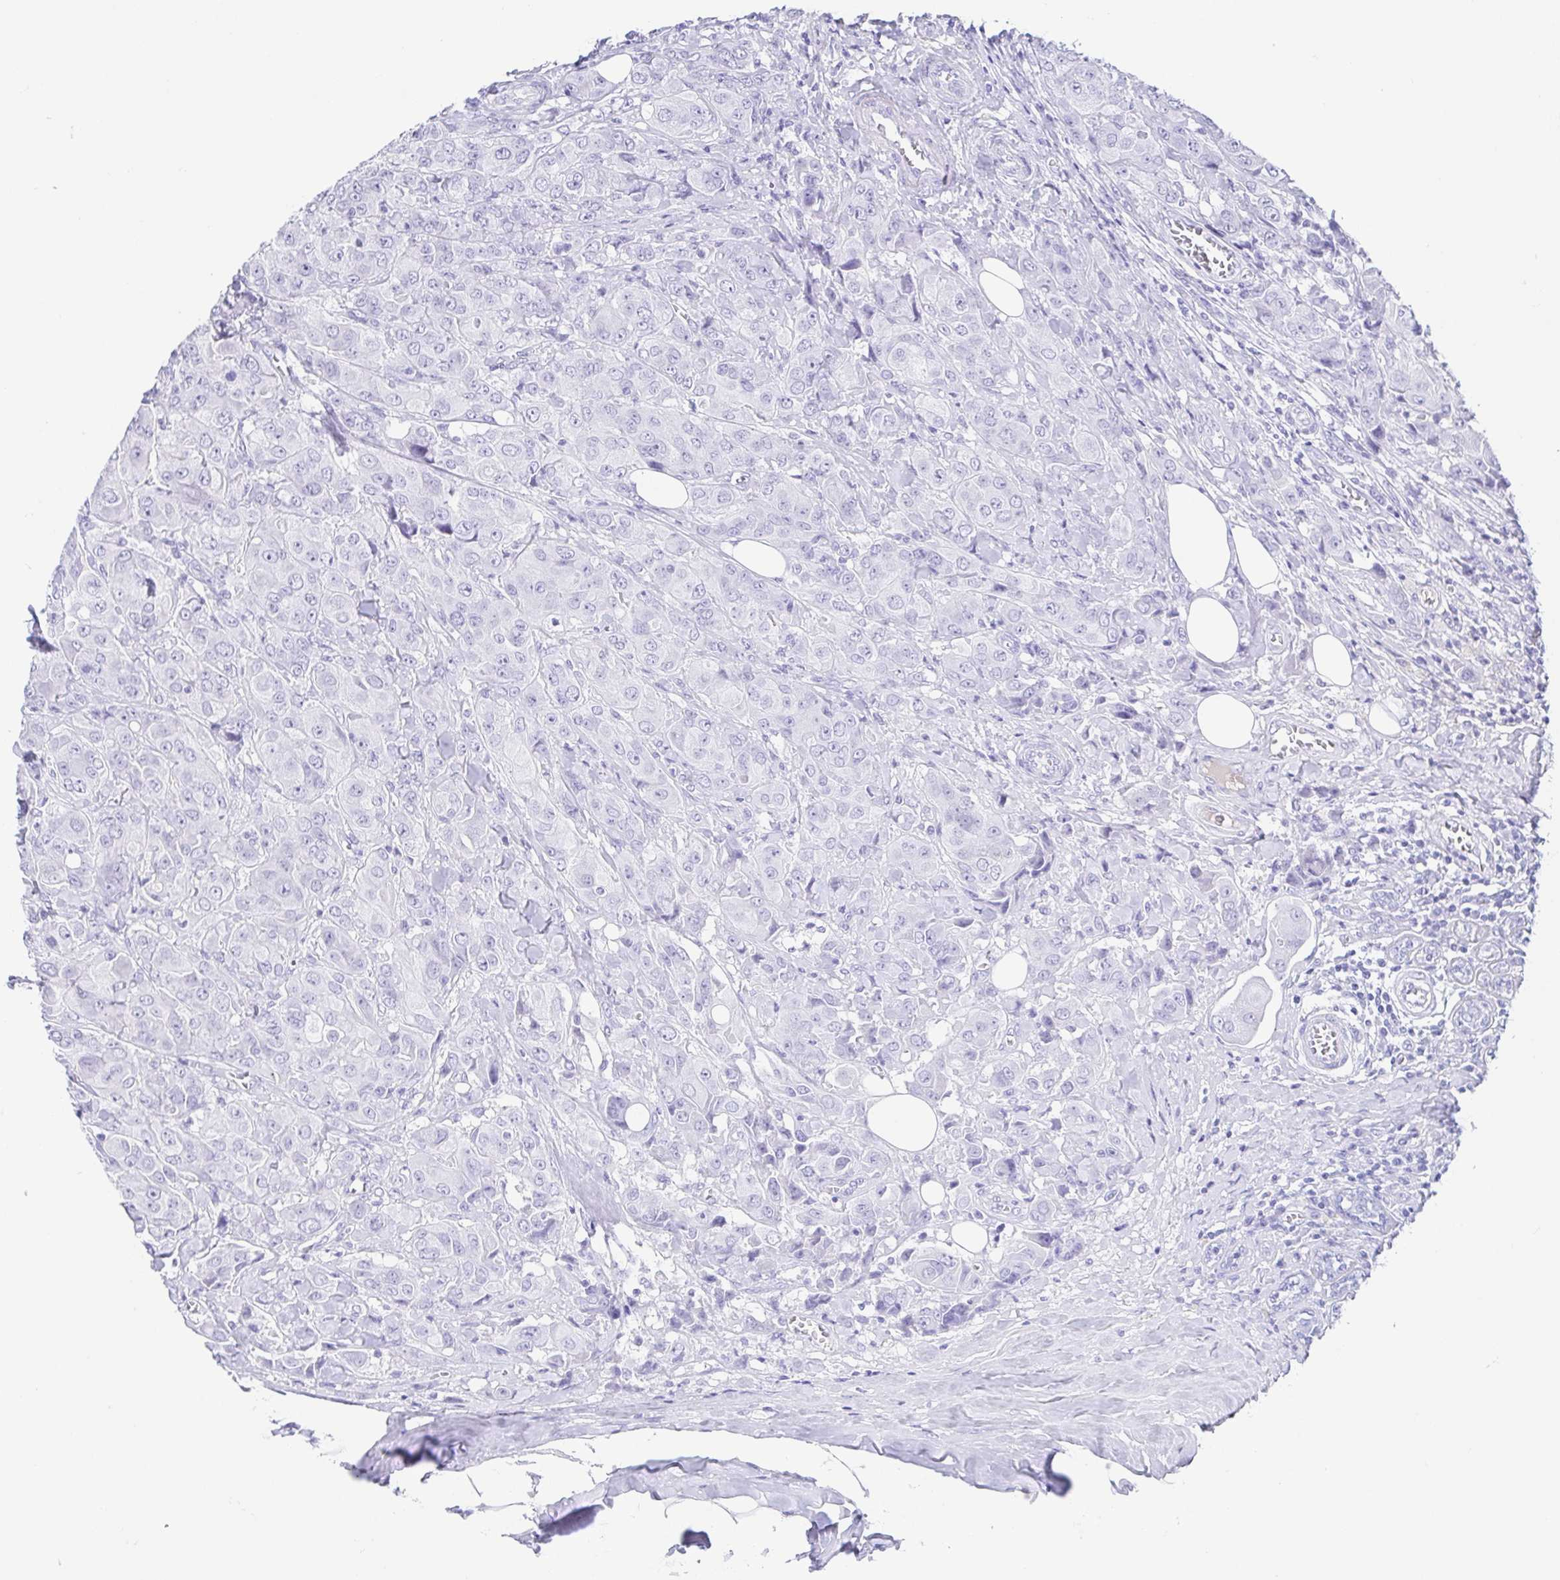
{"staining": {"intensity": "negative", "quantity": "none", "location": "none"}, "tissue": "breast cancer", "cell_type": "Tumor cells", "image_type": "cancer", "snomed": [{"axis": "morphology", "description": "Normal tissue, NOS"}, {"axis": "morphology", "description": "Duct carcinoma"}, {"axis": "topography", "description": "Breast"}], "caption": "A micrograph of human invasive ductal carcinoma (breast) is negative for staining in tumor cells. The staining is performed using DAB (3,3'-diaminobenzidine) brown chromogen with nuclei counter-stained in using hematoxylin.", "gene": "GKN1", "patient": {"sex": "female", "age": 43}}